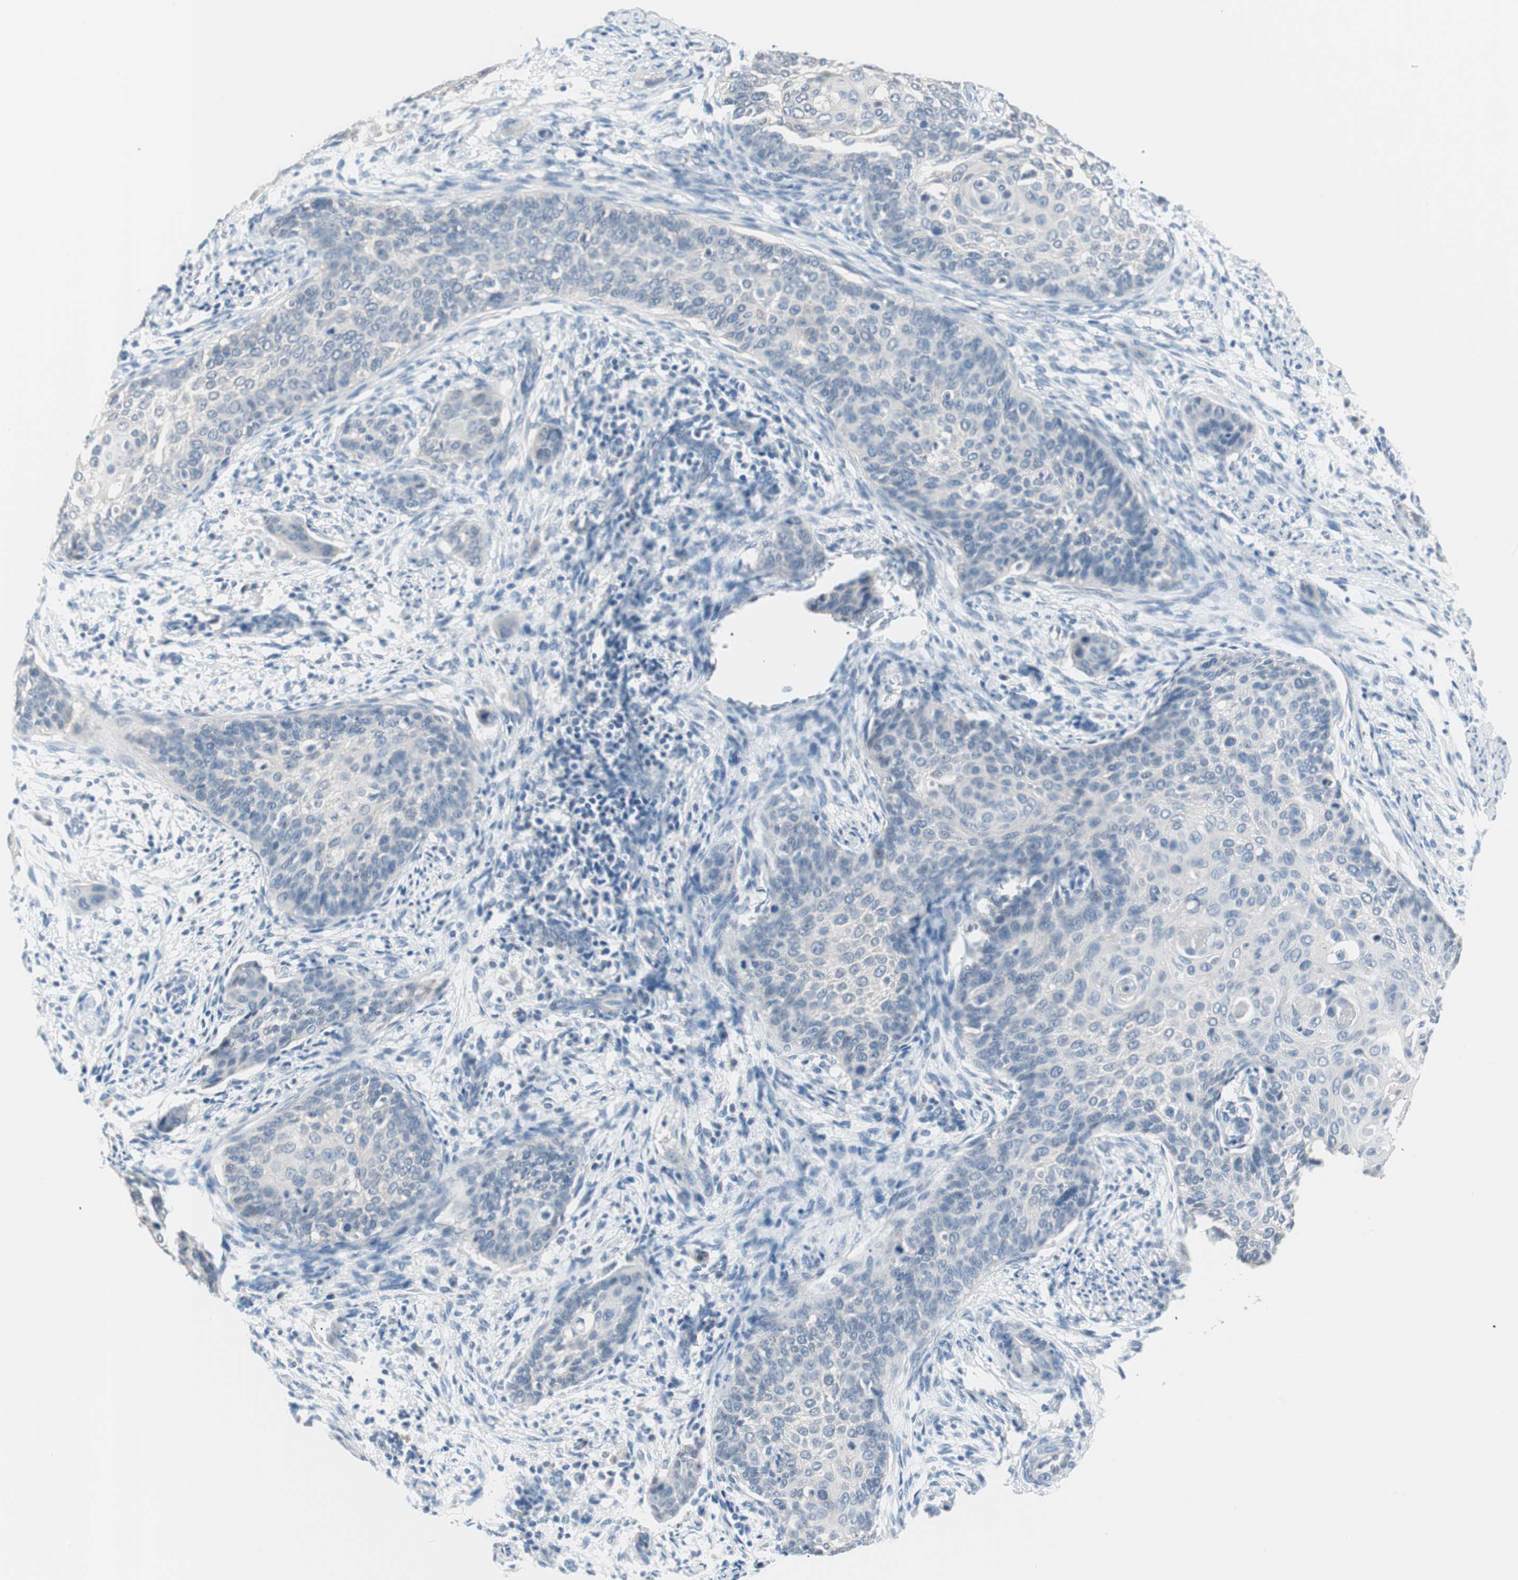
{"staining": {"intensity": "negative", "quantity": "none", "location": "none"}, "tissue": "cervical cancer", "cell_type": "Tumor cells", "image_type": "cancer", "snomed": [{"axis": "morphology", "description": "Squamous cell carcinoma, NOS"}, {"axis": "topography", "description": "Cervix"}], "caption": "Micrograph shows no significant protein expression in tumor cells of cervical cancer (squamous cell carcinoma).", "gene": "VIL1", "patient": {"sex": "female", "age": 33}}